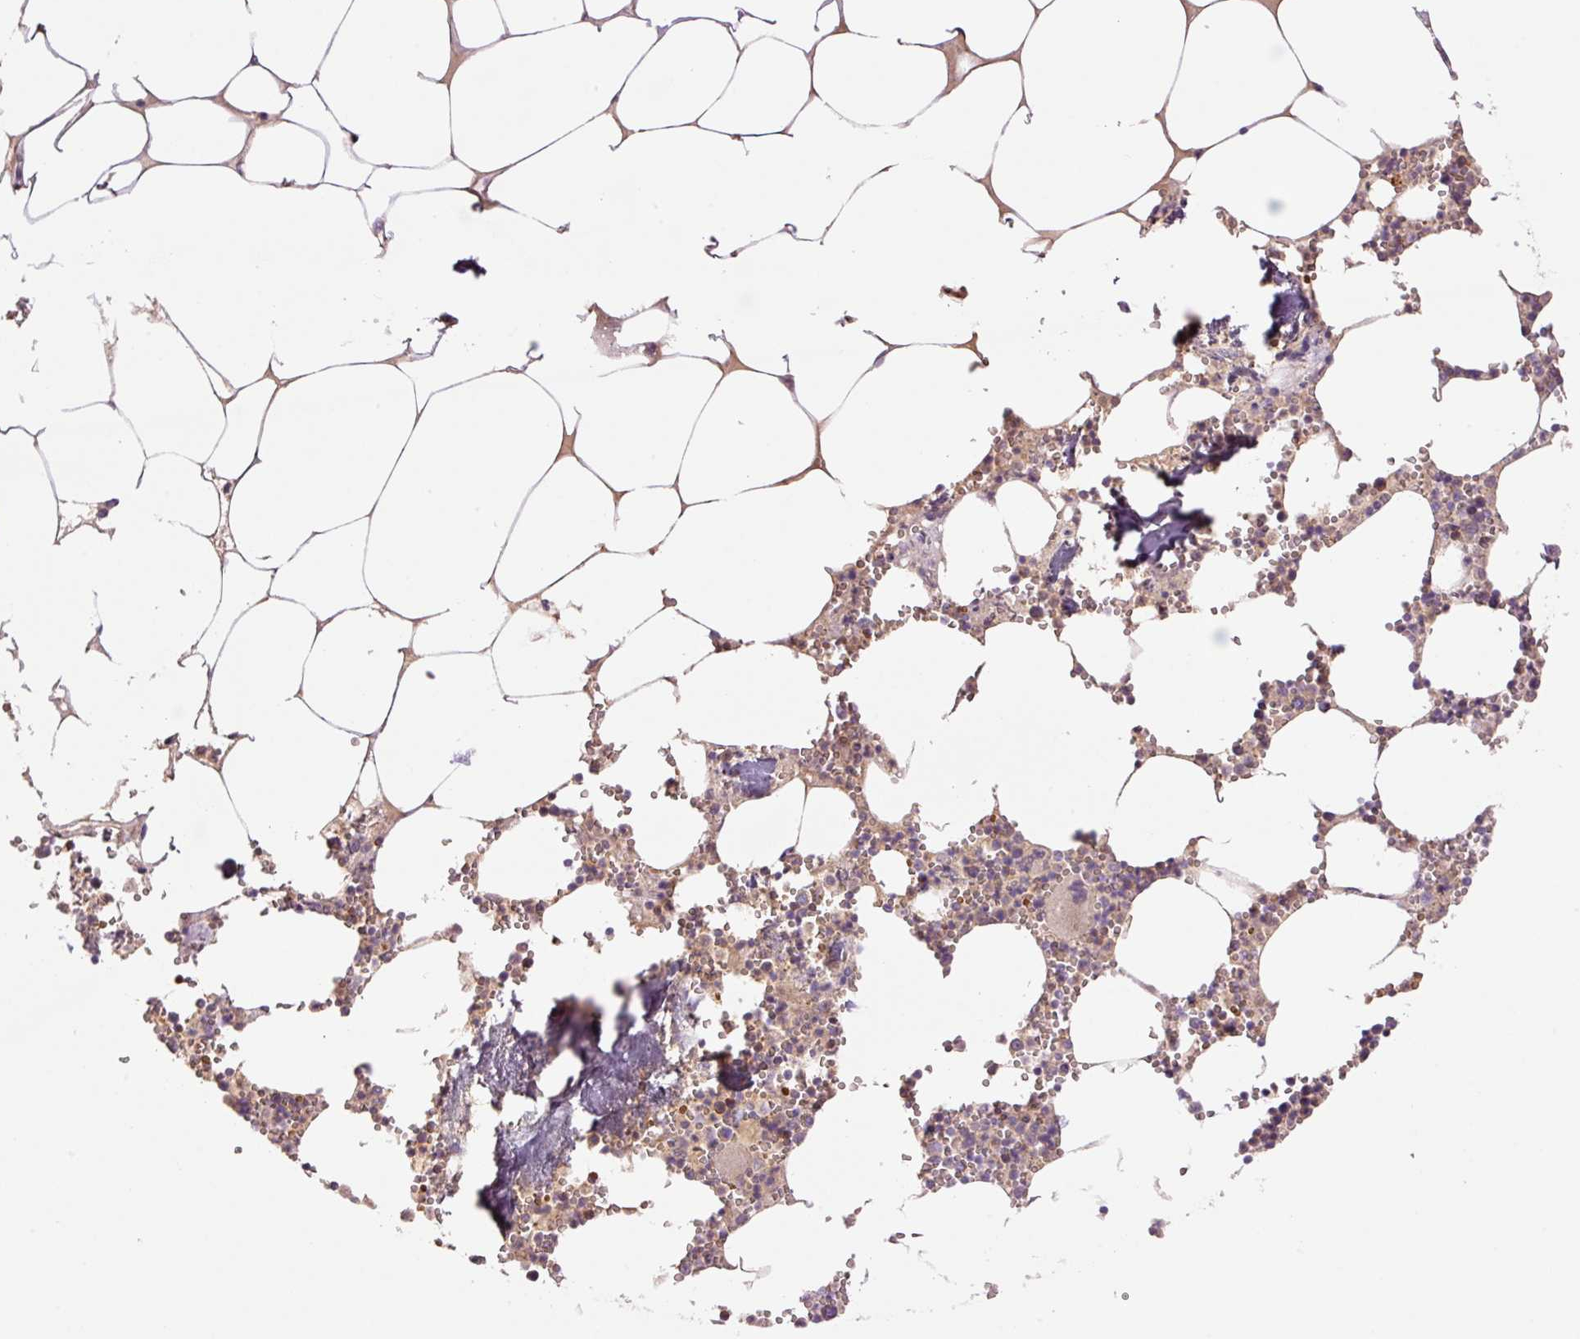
{"staining": {"intensity": "weak", "quantity": "25%-75%", "location": "cytoplasmic/membranous"}, "tissue": "bone marrow", "cell_type": "Hematopoietic cells", "image_type": "normal", "snomed": [{"axis": "morphology", "description": "Normal tissue, NOS"}, {"axis": "topography", "description": "Bone marrow"}], "caption": "Protein expression analysis of normal bone marrow demonstrates weak cytoplasmic/membranous expression in about 25%-75% of hematopoietic cells.", "gene": "LY6G6D", "patient": {"sex": "male", "age": 54}}